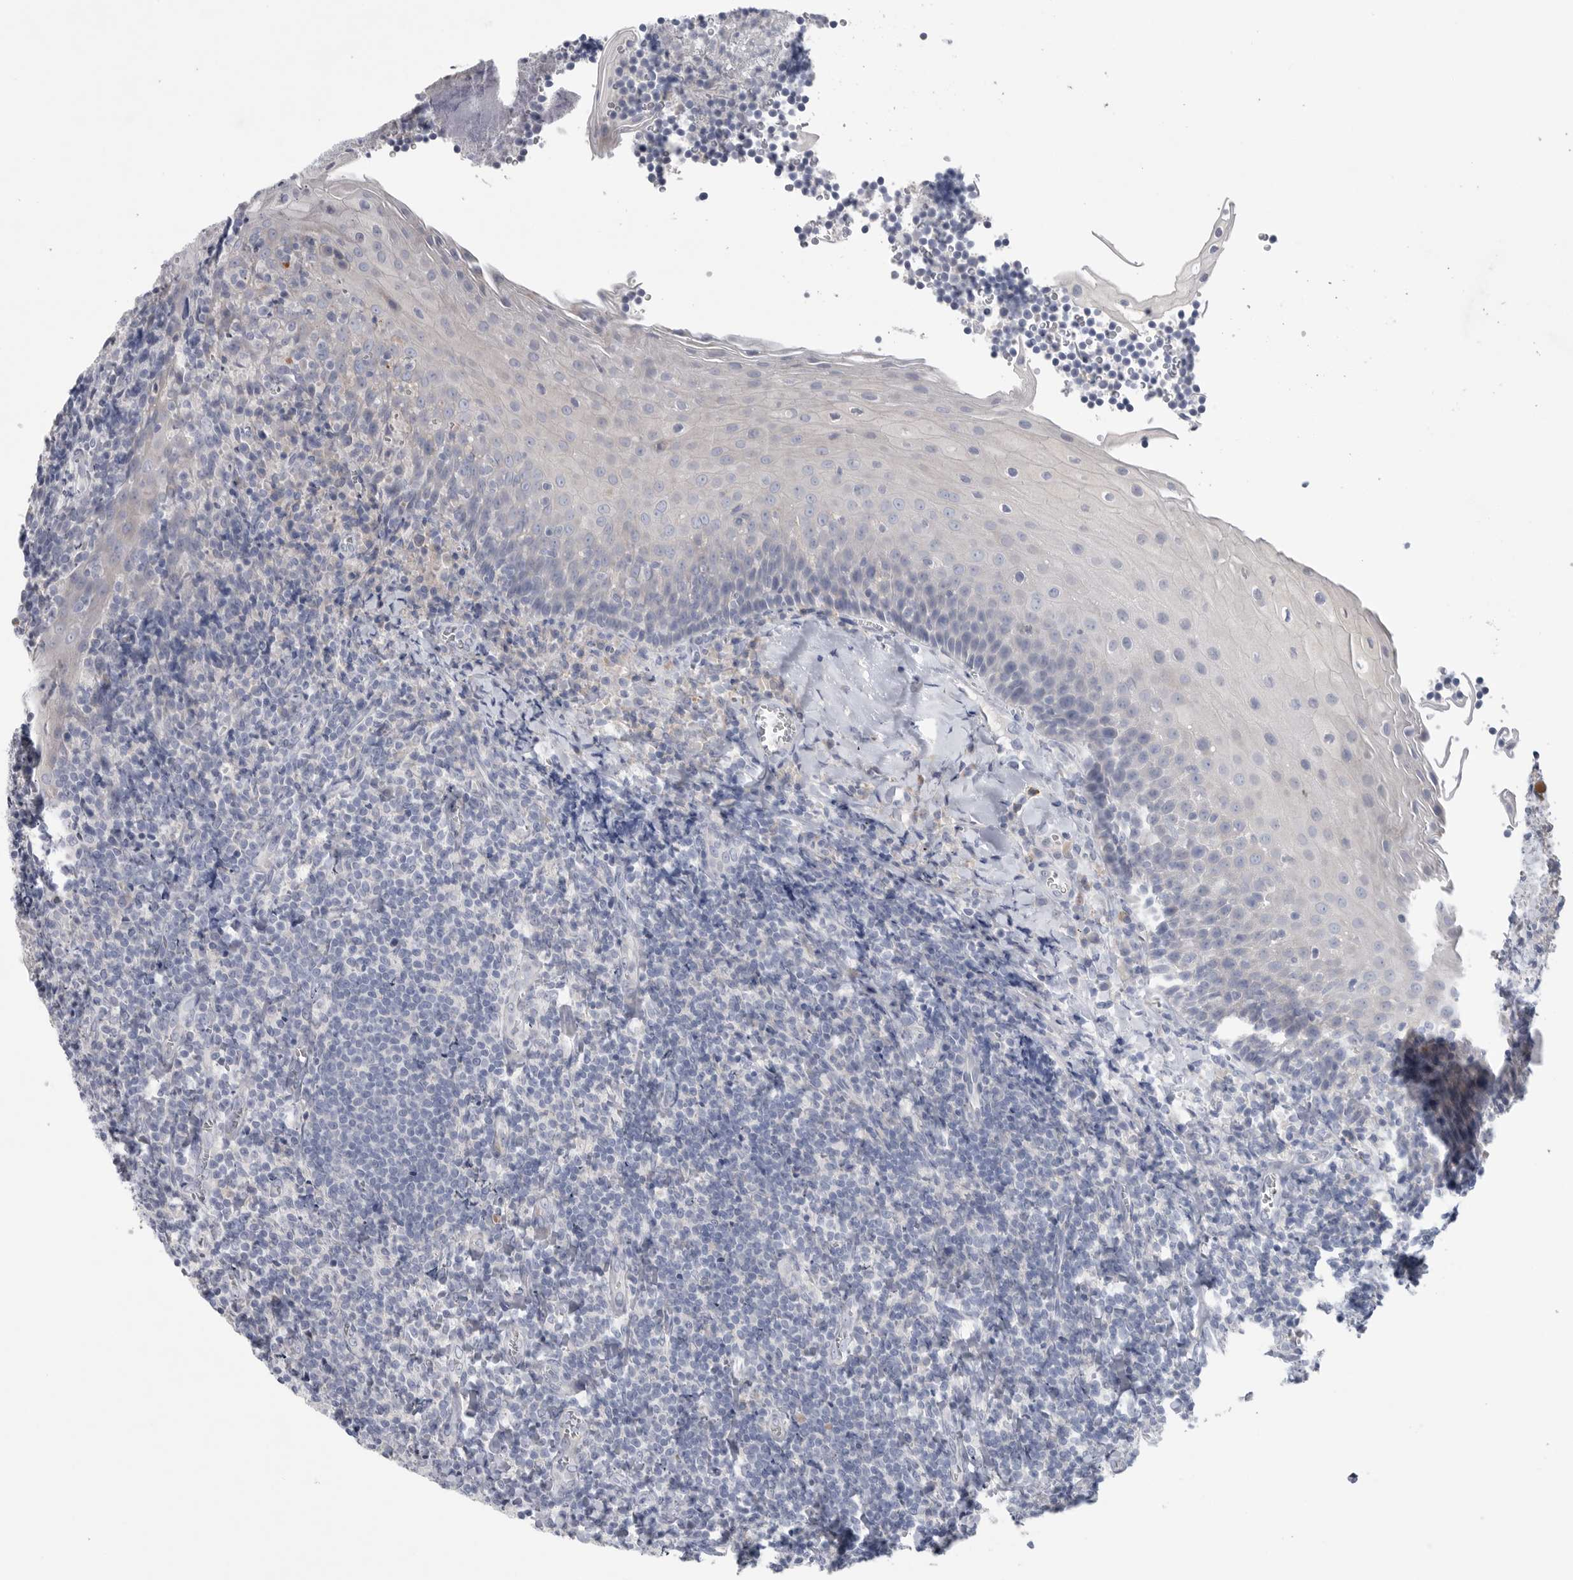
{"staining": {"intensity": "negative", "quantity": "none", "location": "none"}, "tissue": "tonsil", "cell_type": "Germinal center cells", "image_type": "normal", "snomed": [{"axis": "morphology", "description": "Normal tissue, NOS"}, {"axis": "topography", "description": "Tonsil"}], "caption": "Immunohistochemistry photomicrograph of unremarkable human tonsil stained for a protein (brown), which displays no positivity in germinal center cells. (Stains: DAB (3,3'-diaminobenzidine) immunohistochemistry with hematoxylin counter stain, Microscopy: brightfield microscopy at high magnification).", "gene": "CAMK2B", "patient": {"sex": "male", "age": 27}}